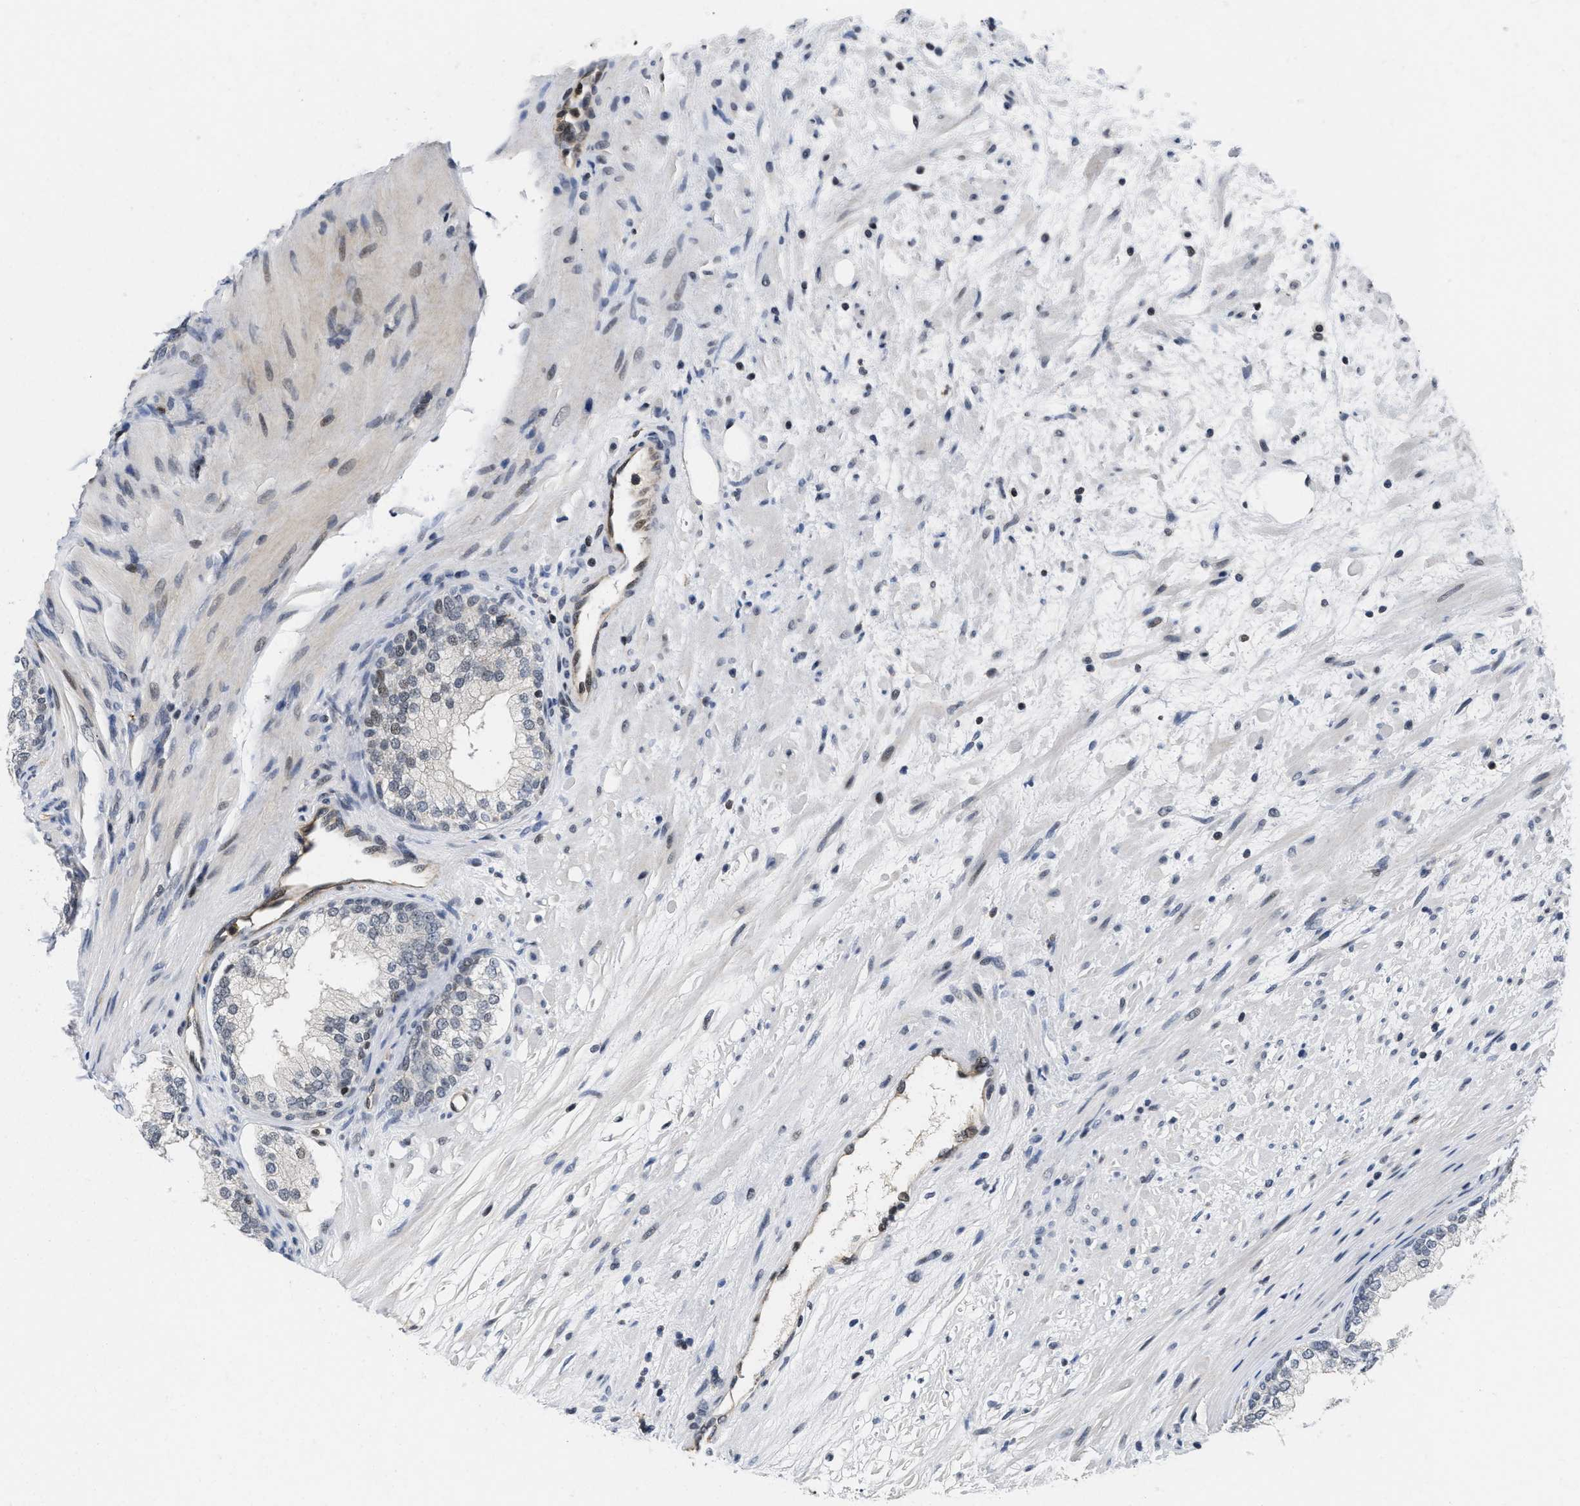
{"staining": {"intensity": "weak", "quantity": "<25%", "location": "nuclear"}, "tissue": "prostate", "cell_type": "Glandular cells", "image_type": "normal", "snomed": [{"axis": "morphology", "description": "Normal tissue, NOS"}, {"axis": "topography", "description": "Prostate"}], "caption": "Histopathology image shows no significant protein expression in glandular cells of benign prostate. (DAB immunohistochemistry with hematoxylin counter stain).", "gene": "HIF1A", "patient": {"sex": "male", "age": 76}}